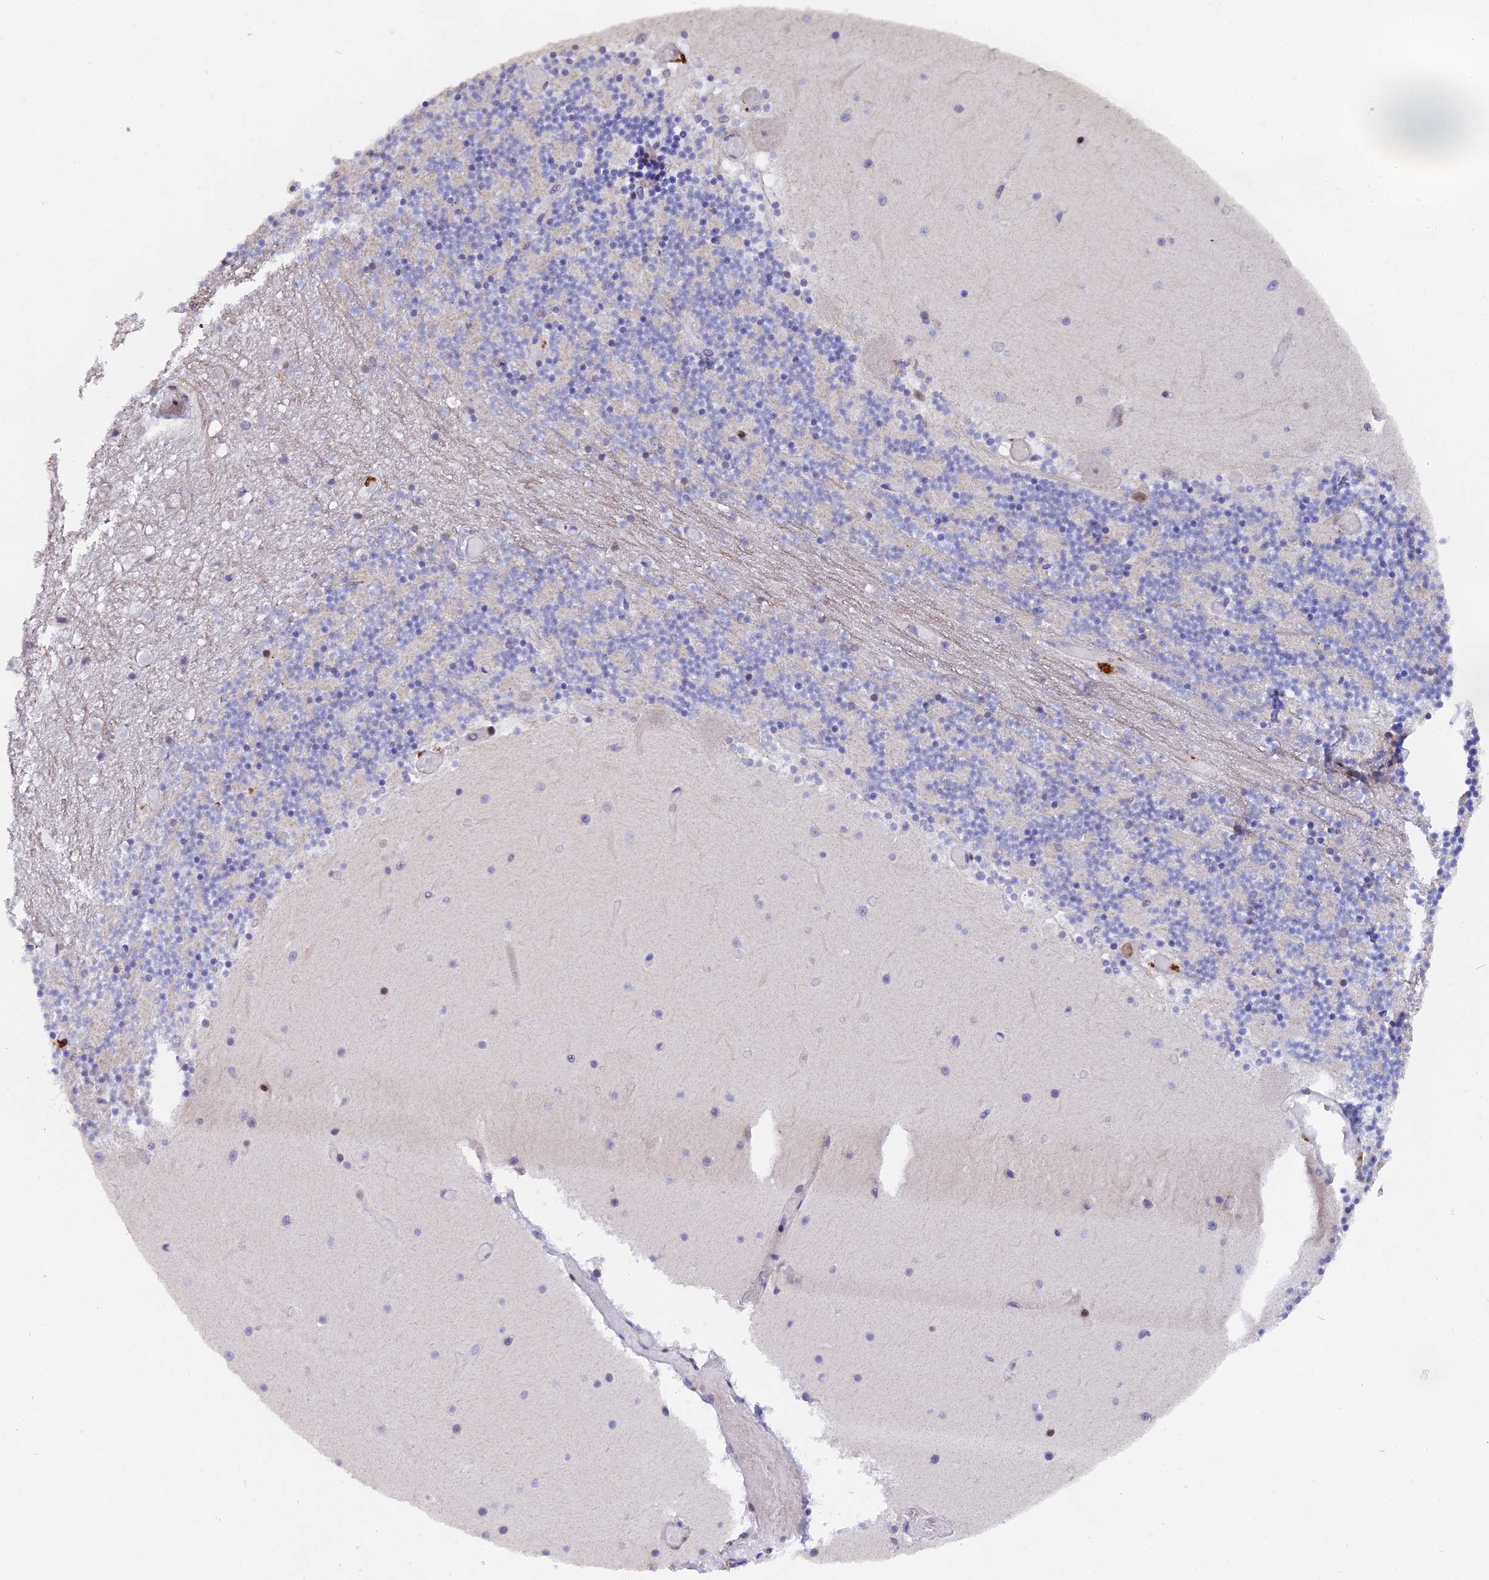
{"staining": {"intensity": "moderate", "quantity": "25%-75%", "location": "nuclear"}, "tissue": "cerebellum", "cell_type": "Cells in granular layer", "image_type": "normal", "snomed": [{"axis": "morphology", "description": "Normal tissue, NOS"}, {"axis": "topography", "description": "Cerebellum"}], "caption": "The photomicrograph shows immunohistochemical staining of benign cerebellum. There is moderate nuclear staining is appreciated in about 25%-75% of cells in granular layer. (DAB = brown stain, brightfield microscopy at high magnification).", "gene": "PYGO1", "patient": {"sex": "female", "age": 28}}